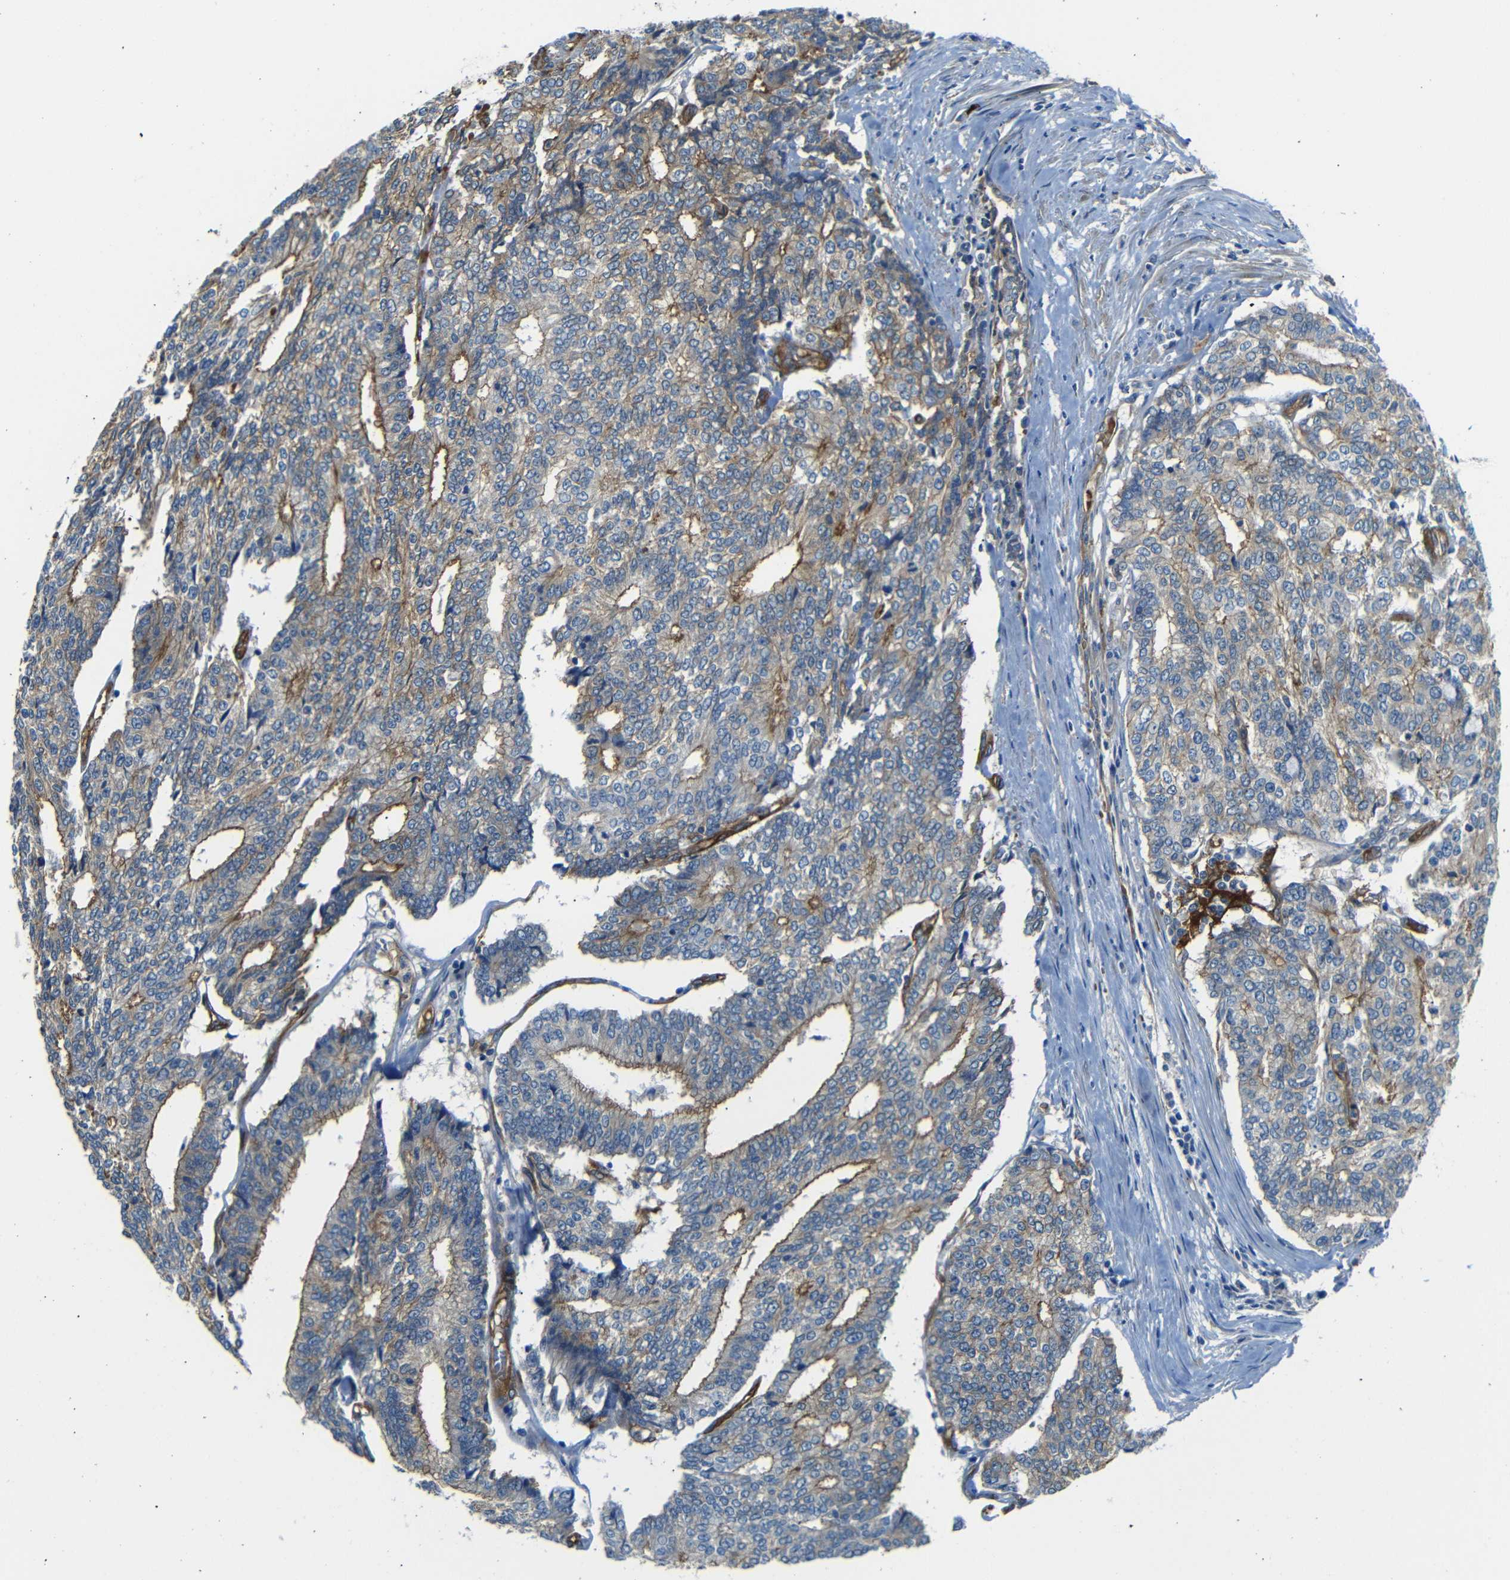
{"staining": {"intensity": "moderate", "quantity": "25%-75%", "location": "cytoplasmic/membranous"}, "tissue": "prostate cancer", "cell_type": "Tumor cells", "image_type": "cancer", "snomed": [{"axis": "morphology", "description": "Normal tissue, NOS"}, {"axis": "morphology", "description": "Adenocarcinoma, High grade"}, {"axis": "topography", "description": "Prostate"}, {"axis": "topography", "description": "Seminal veicle"}], "caption": "Immunohistochemical staining of human prostate high-grade adenocarcinoma exhibits medium levels of moderate cytoplasmic/membranous positivity in approximately 25%-75% of tumor cells. The protein of interest is stained brown, and the nuclei are stained in blue (DAB (3,3'-diaminobenzidine) IHC with brightfield microscopy, high magnification).", "gene": "MYO1B", "patient": {"sex": "male", "age": 55}}